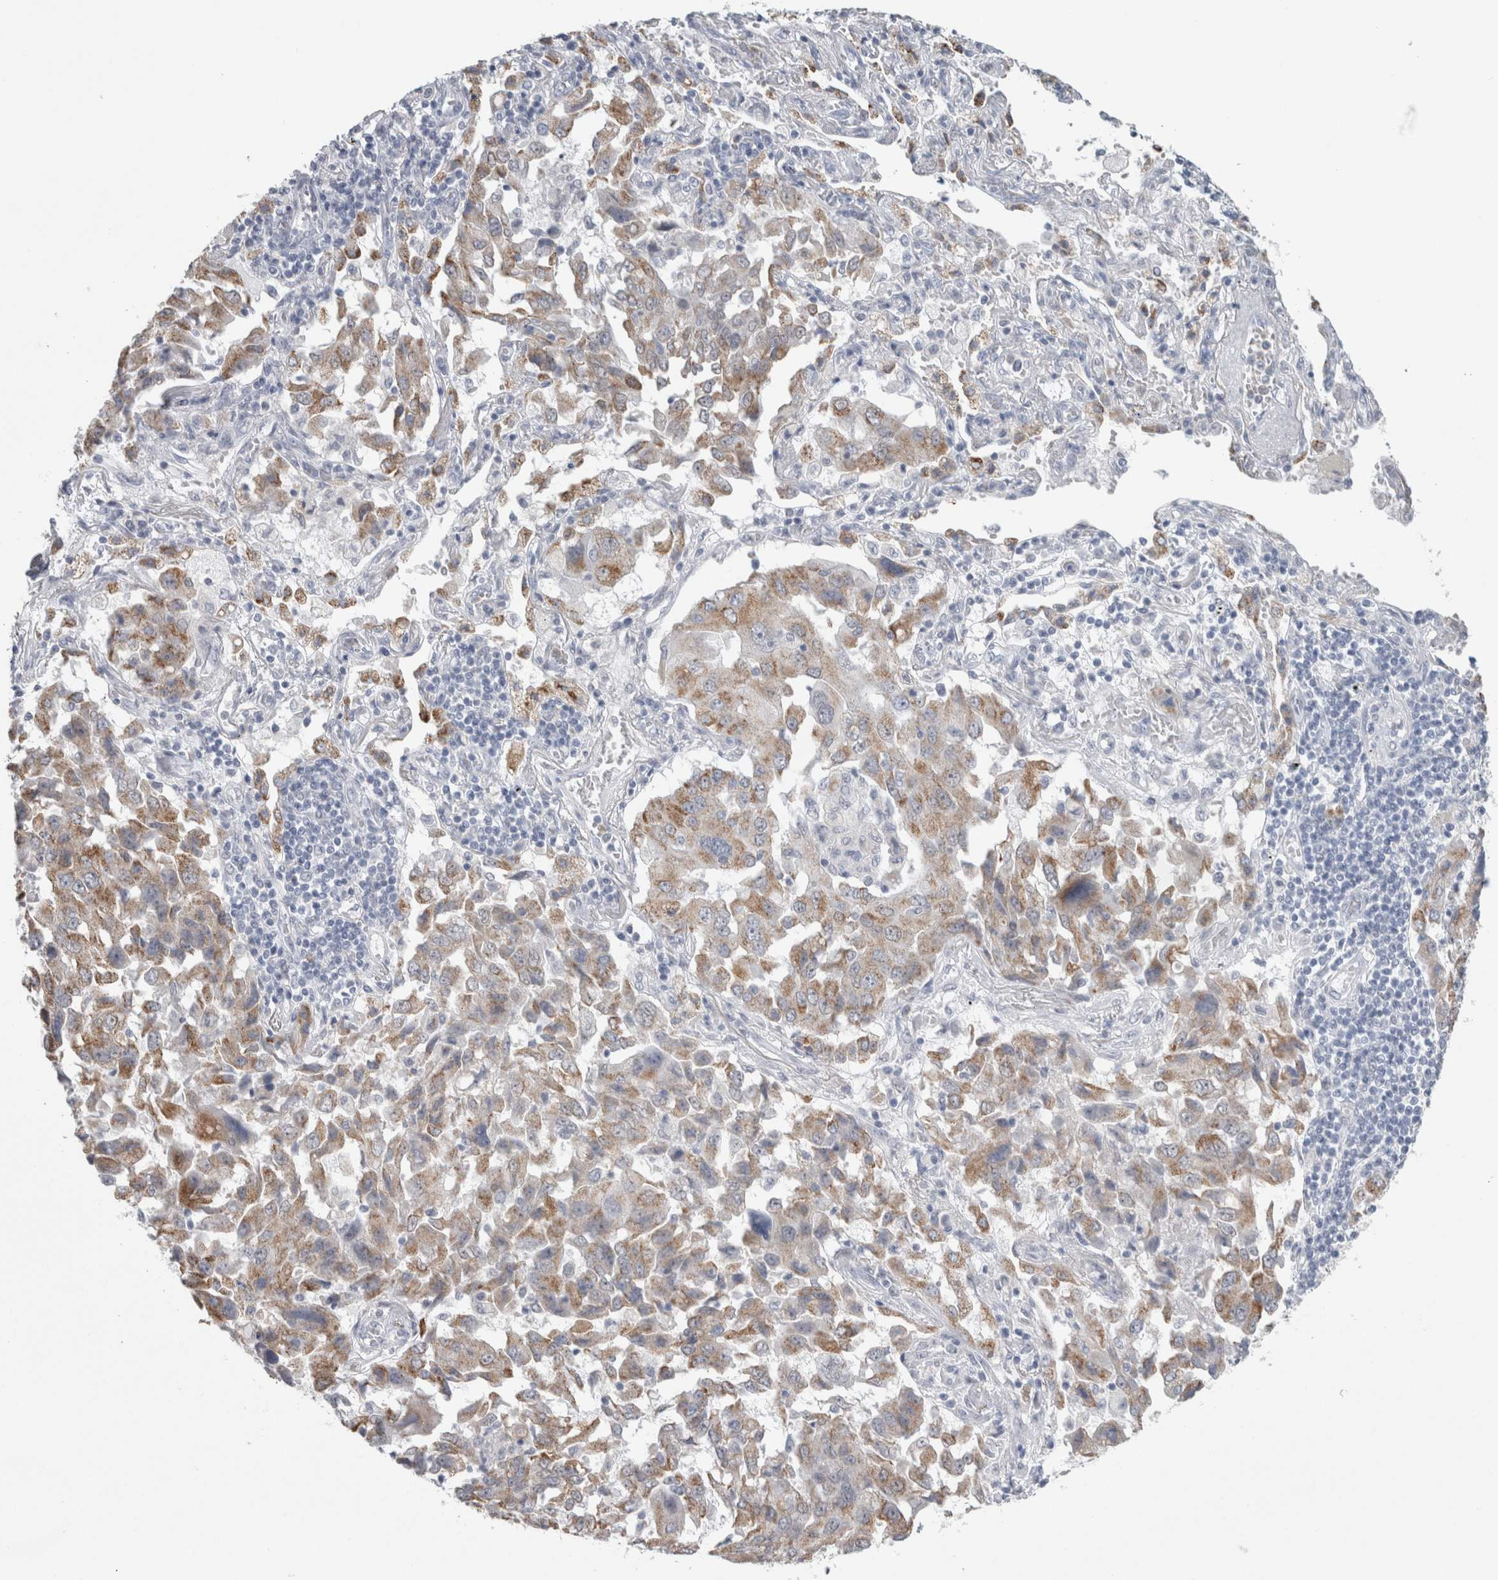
{"staining": {"intensity": "moderate", "quantity": ">75%", "location": "cytoplasmic/membranous"}, "tissue": "lung cancer", "cell_type": "Tumor cells", "image_type": "cancer", "snomed": [{"axis": "morphology", "description": "Adenocarcinoma, NOS"}, {"axis": "topography", "description": "Lung"}], "caption": "Moderate cytoplasmic/membranous expression for a protein is appreciated in about >75% of tumor cells of lung cancer using immunohistochemistry (IHC).", "gene": "PLIN1", "patient": {"sex": "female", "age": 65}}